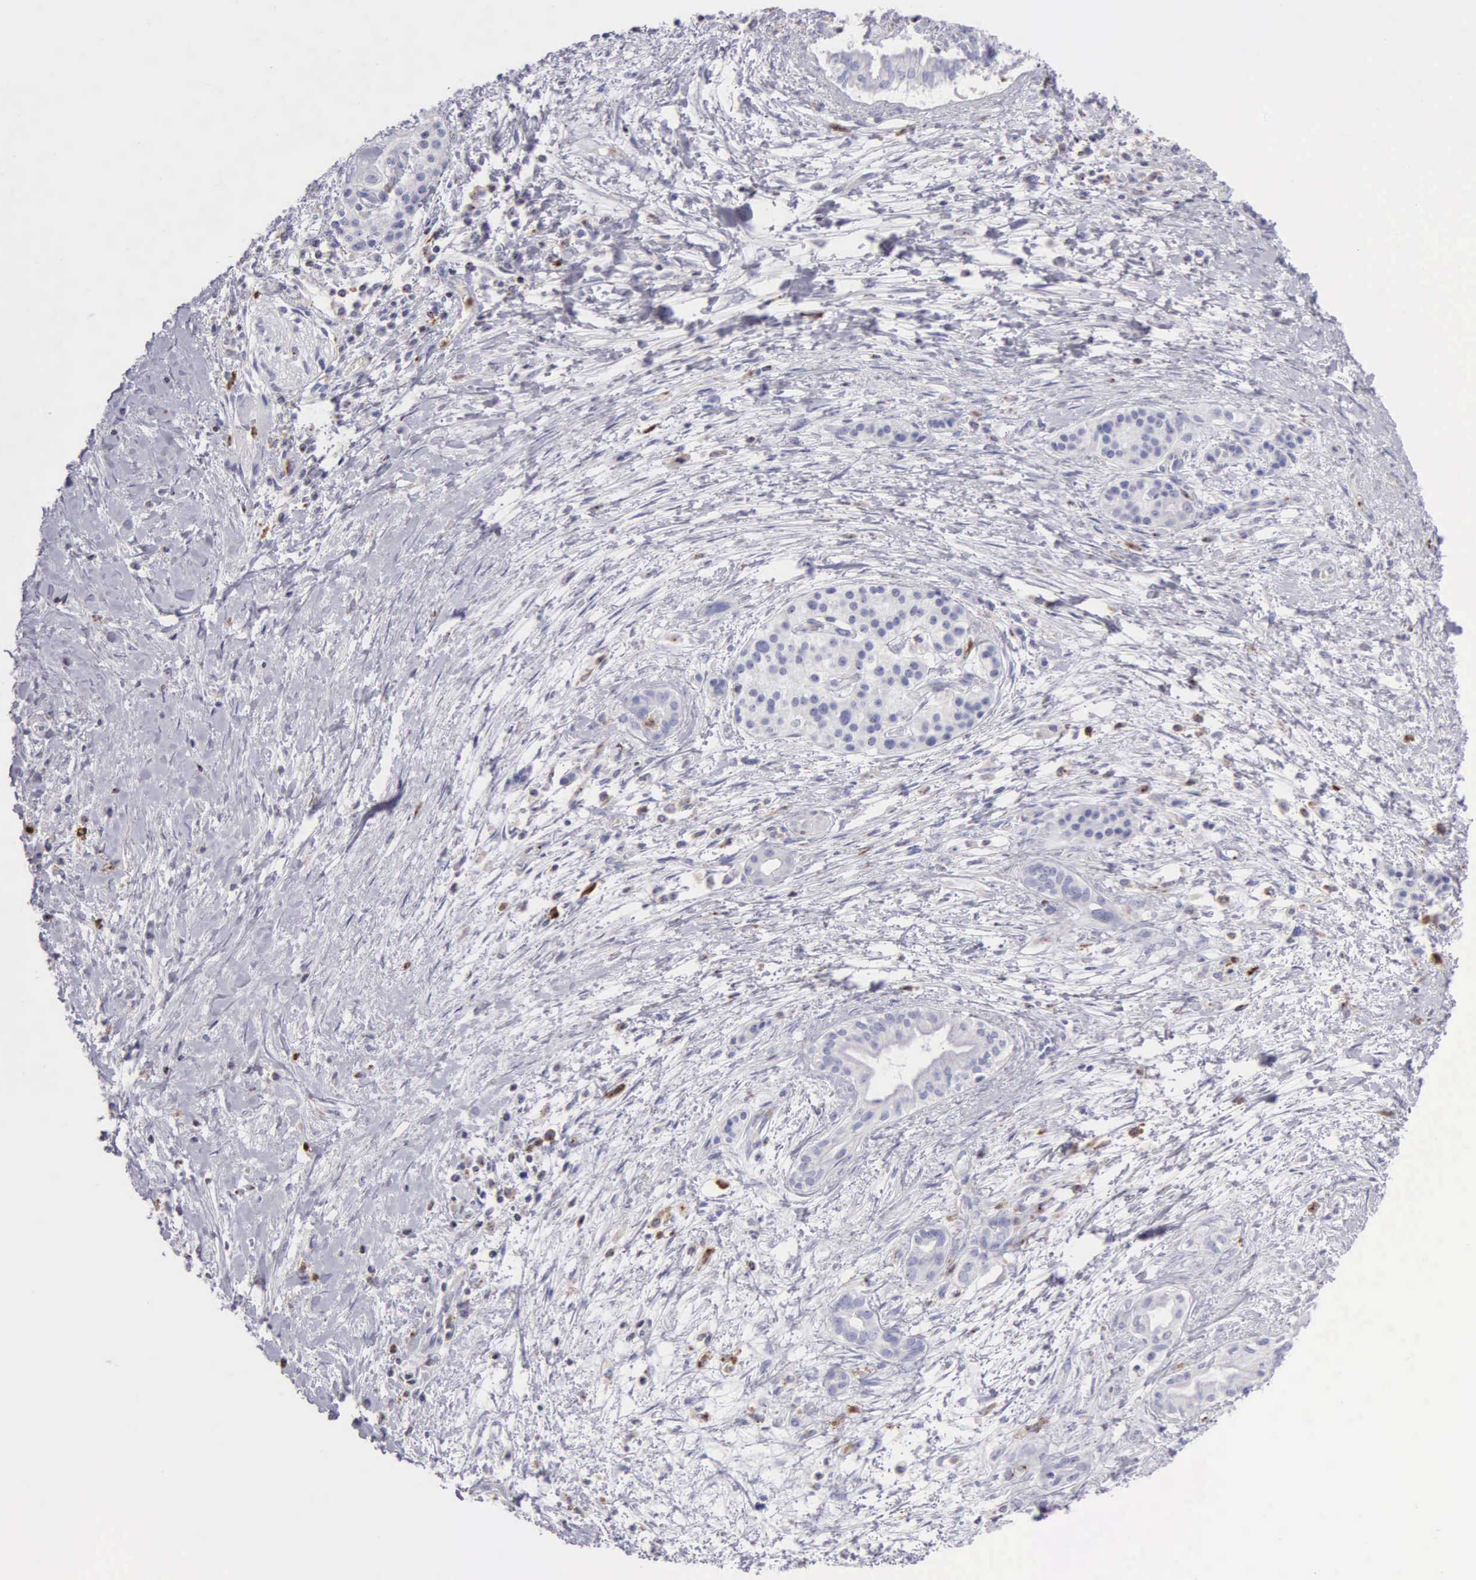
{"staining": {"intensity": "negative", "quantity": "none", "location": "none"}, "tissue": "pancreatic cancer", "cell_type": "Tumor cells", "image_type": "cancer", "snomed": [{"axis": "morphology", "description": "Adenocarcinoma, NOS"}, {"axis": "topography", "description": "Pancreas"}], "caption": "High magnification brightfield microscopy of pancreatic cancer (adenocarcinoma) stained with DAB (brown) and counterstained with hematoxylin (blue): tumor cells show no significant expression.", "gene": "SRGN", "patient": {"sex": "female", "age": 64}}